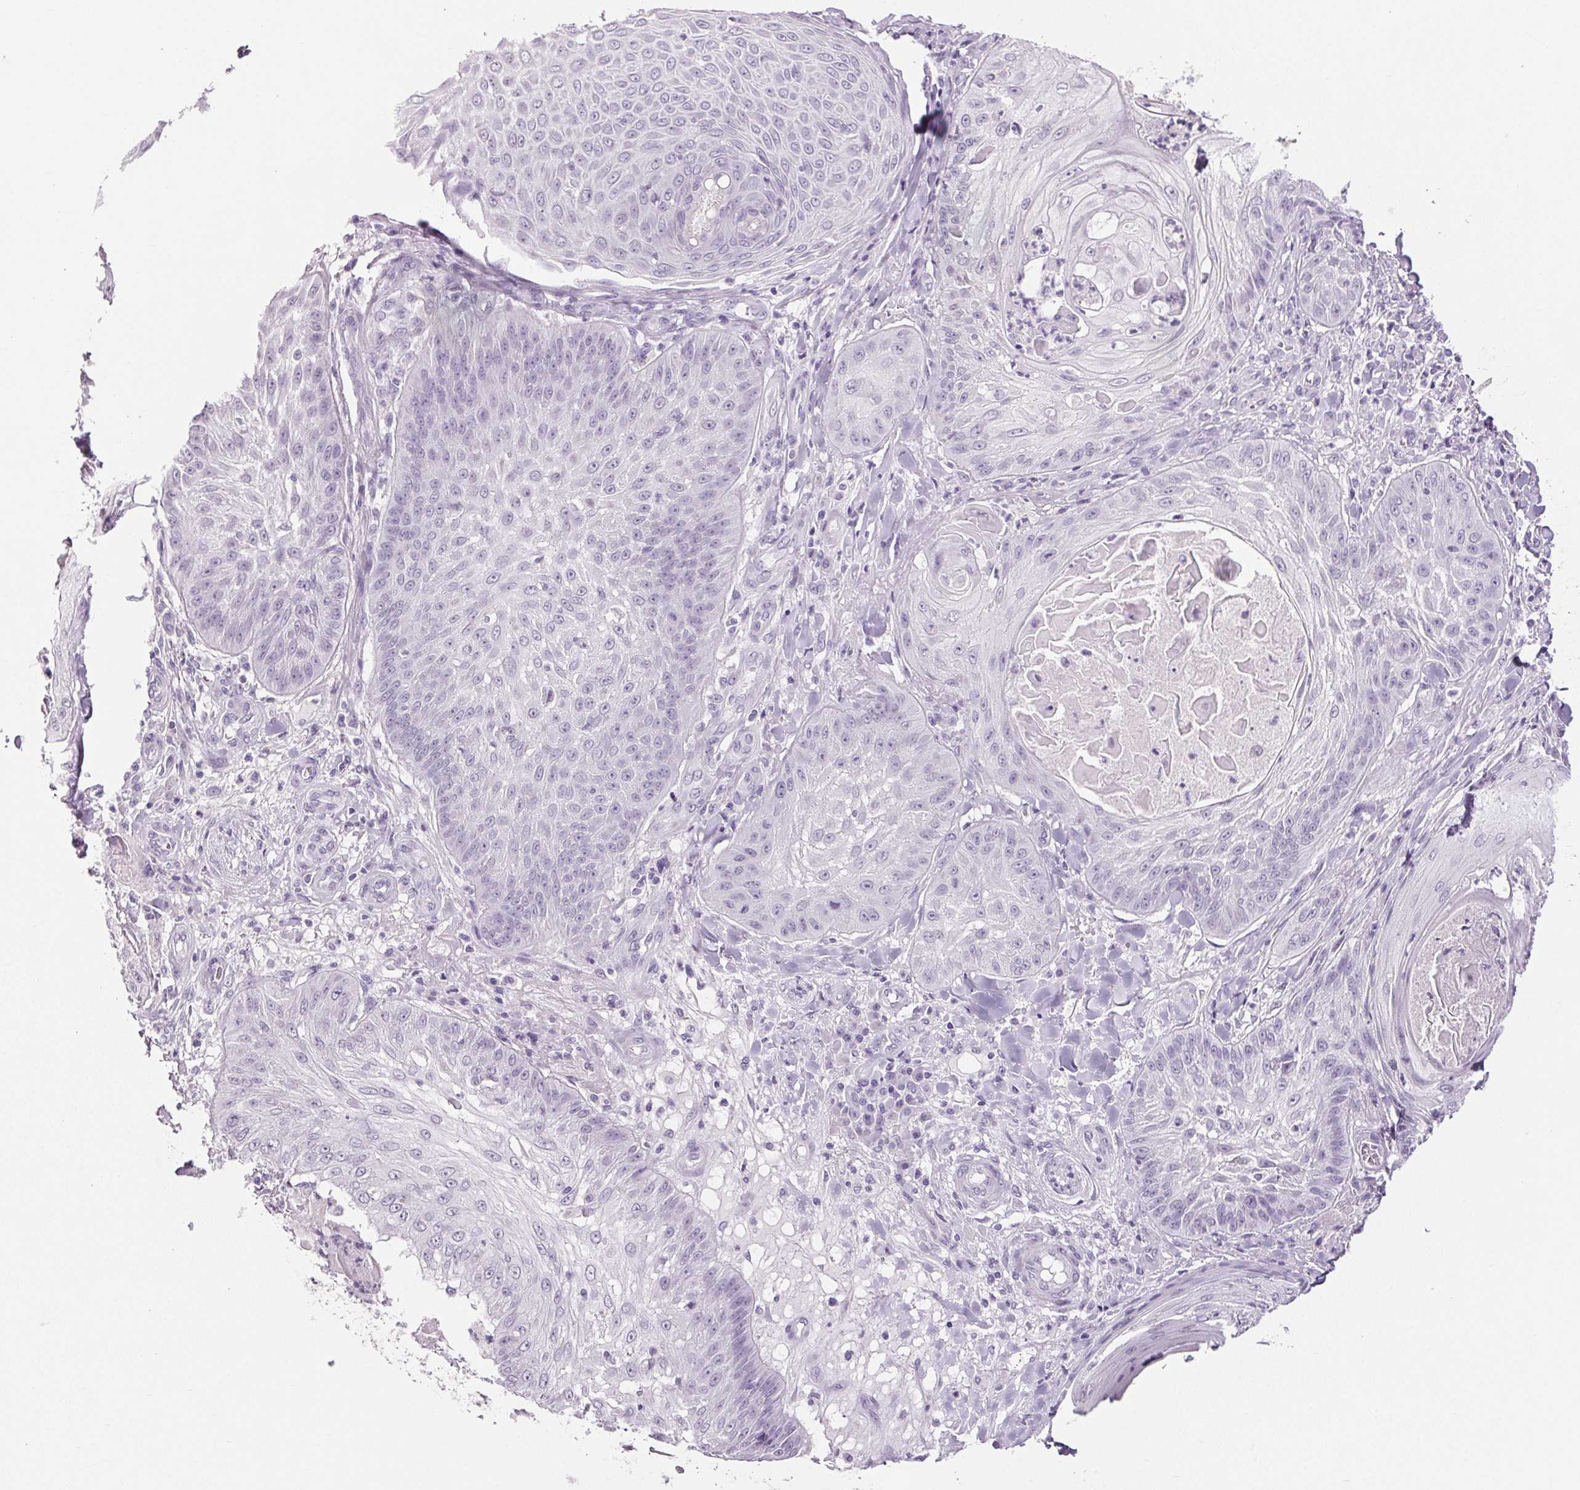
{"staining": {"intensity": "negative", "quantity": "none", "location": "none"}, "tissue": "skin cancer", "cell_type": "Tumor cells", "image_type": "cancer", "snomed": [{"axis": "morphology", "description": "Squamous cell carcinoma, NOS"}, {"axis": "topography", "description": "Skin"}], "caption": "Immunohistochemical staining of human skin cancer shows no significant positivity in tumor cells.", "gene": "PPP1R1A", "patient": {"sex": "male", "age": 70}}